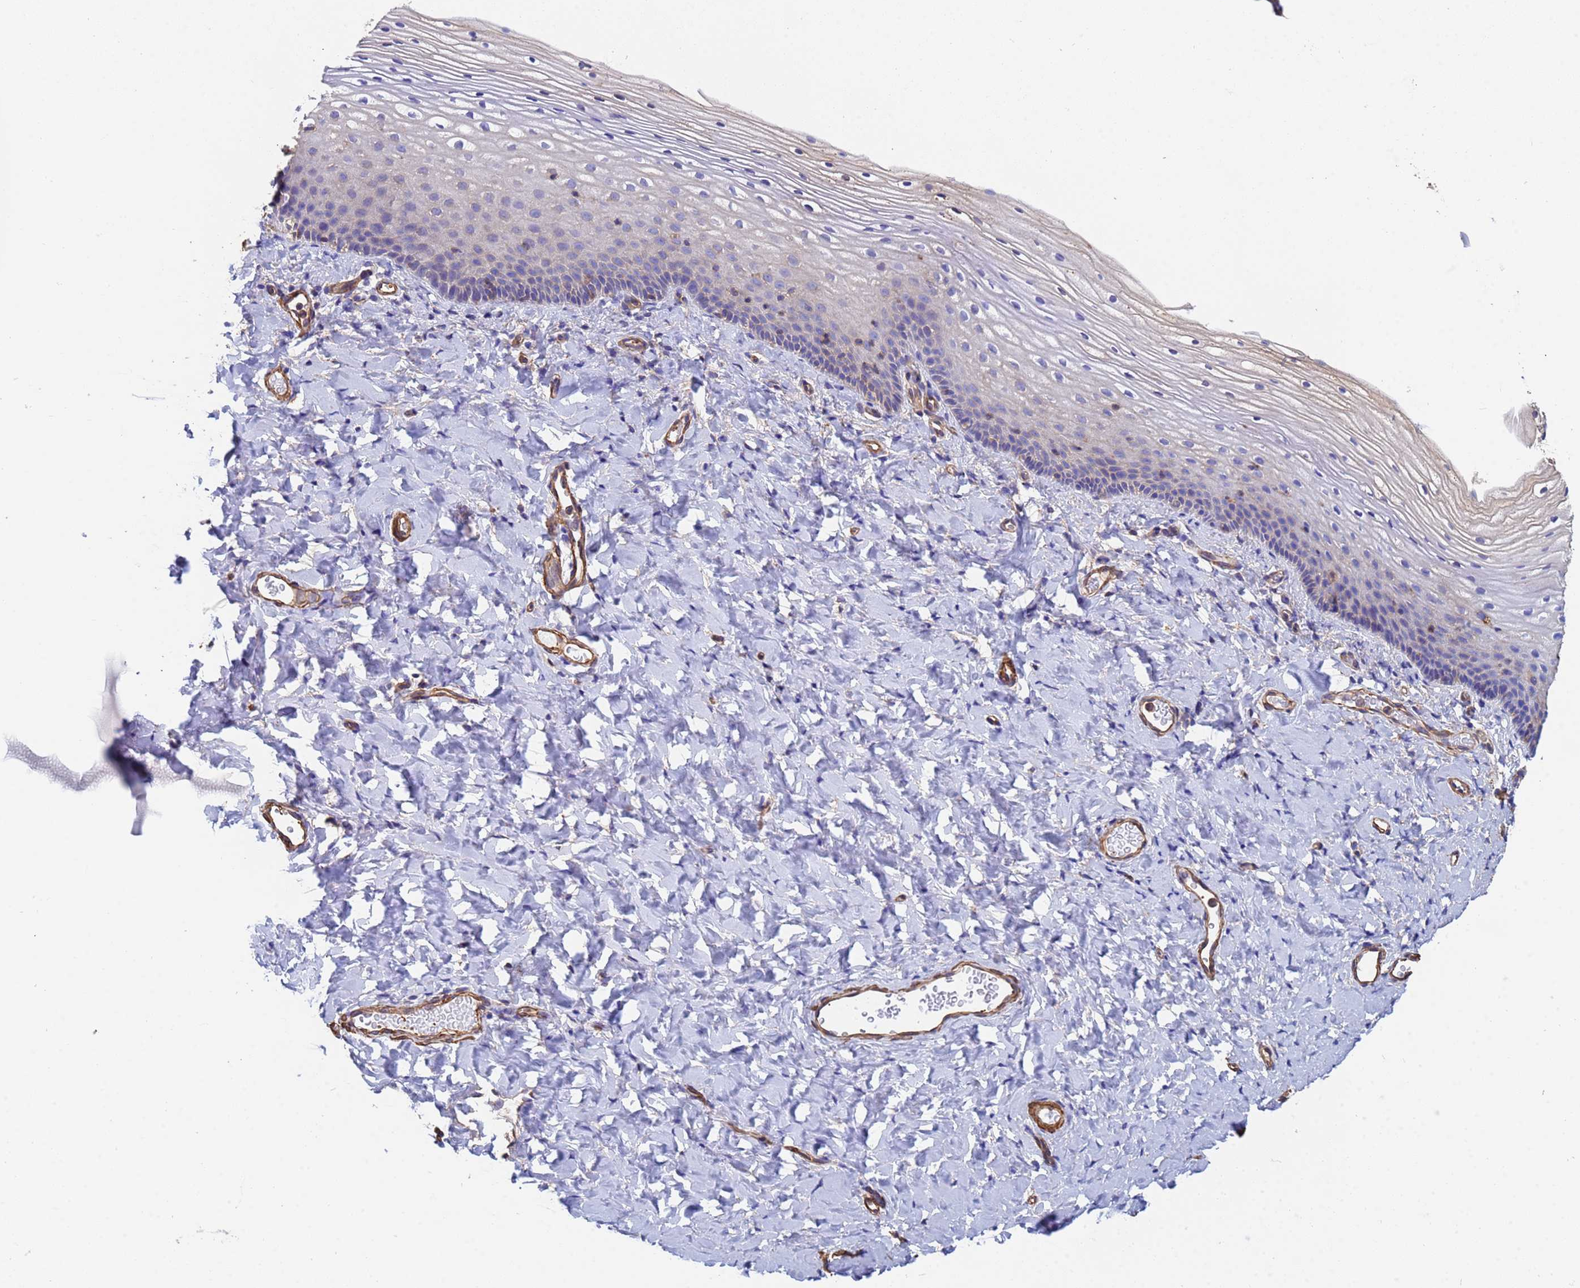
{"staining": {"intensity": "negative", "quantity": "none", "location": "none"}, "tissue": "vagina", "cell_type": "Squamous epithelial cells", "image_type": "normal", "snomed": [{"axis": "morphology", "description": "Normal tissue, NOS"}, {"axis": "topography", "description": "Vagina"}], "caption": "Vagina stained for a protein using immunohistochemistry reveals no staining squamous epithelial cells.", "gene": "MYL12A", "patient": {"sex": "female", "age": 60}}